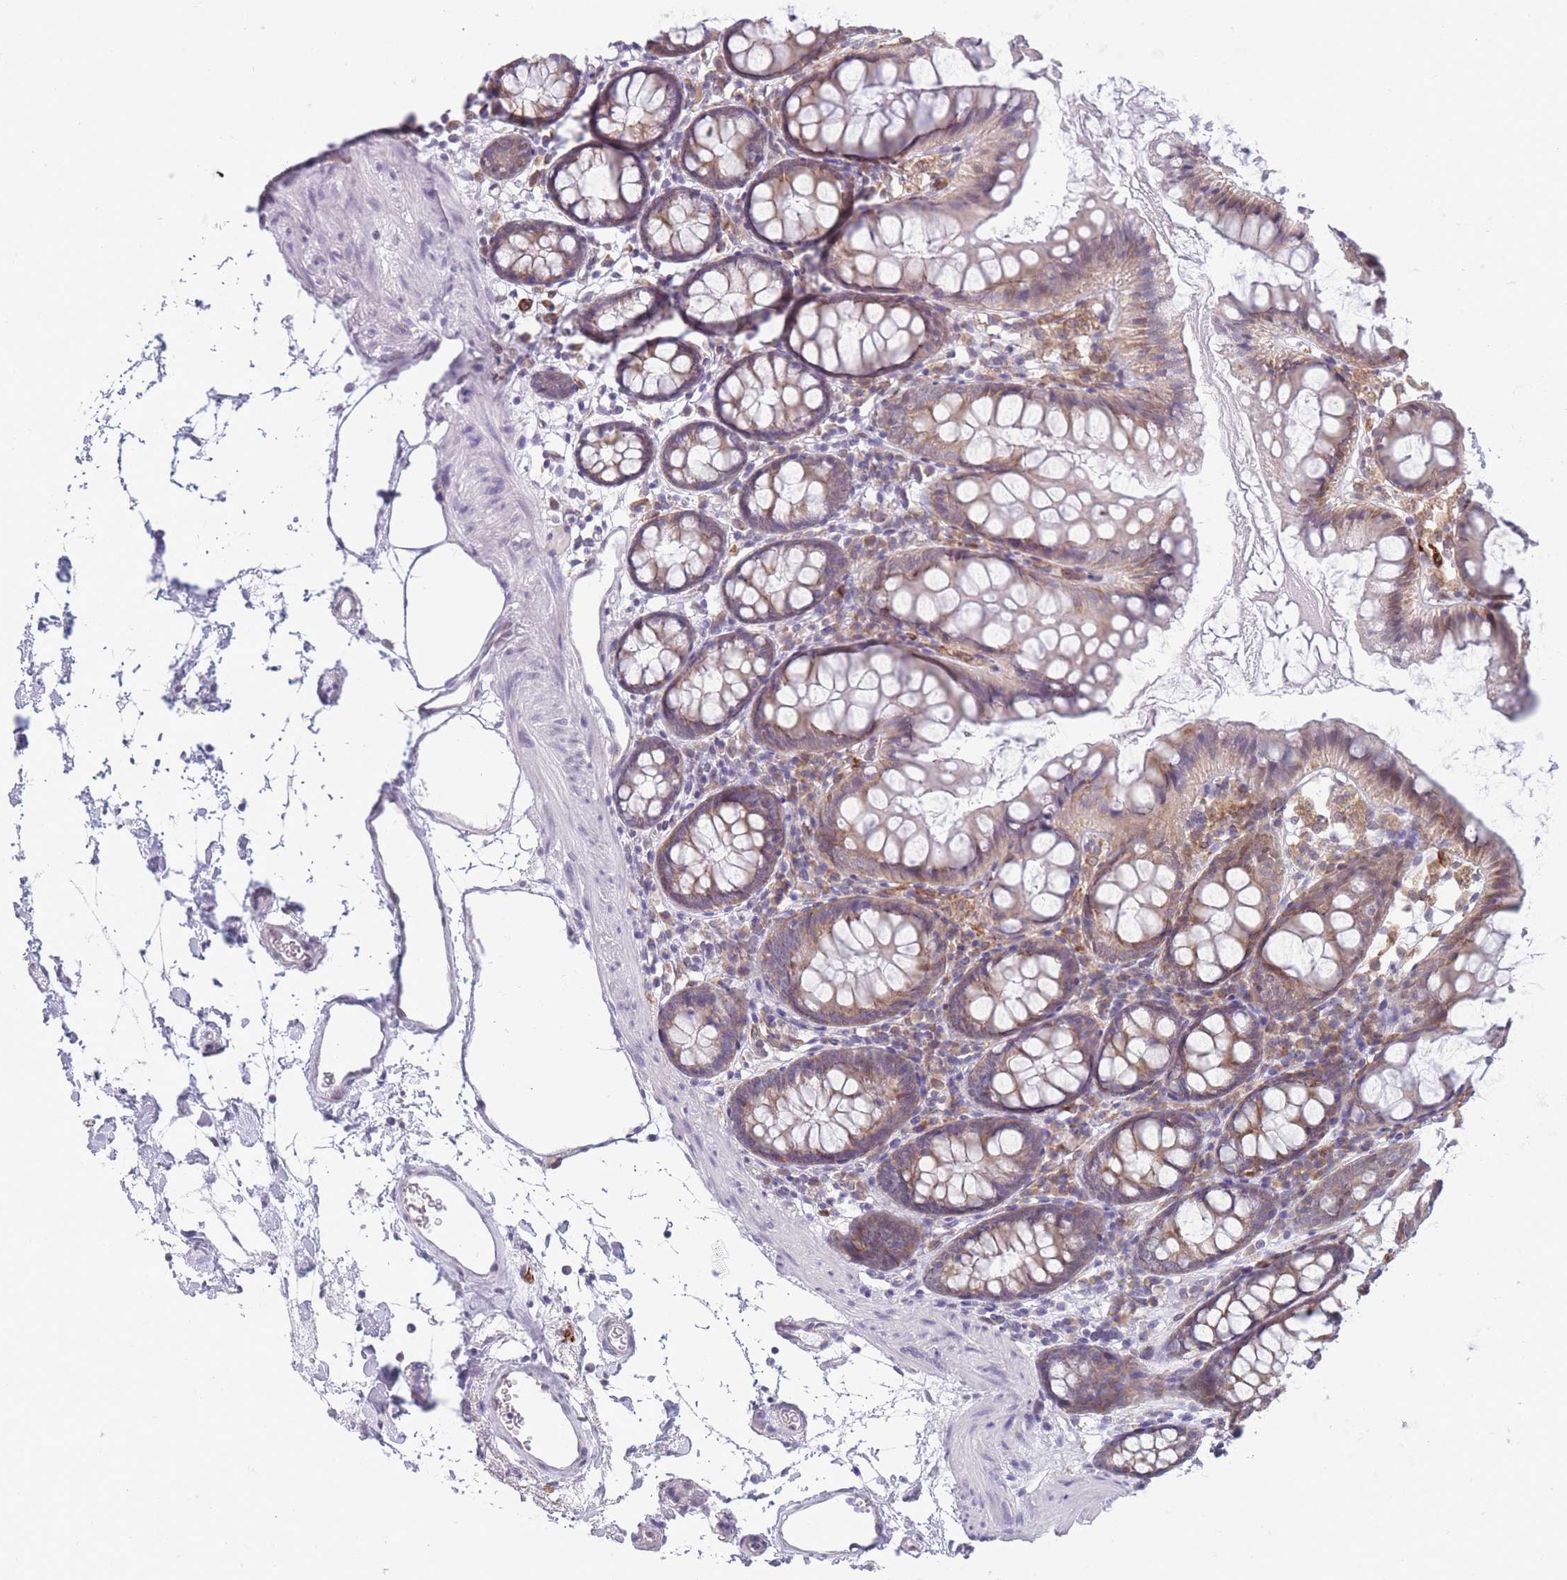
{"staining": {"intensity": "negative", "quantity": "none", "location": "none"}, "tissue": "colon", "cell_type": "Endothelial cells", "image_type": "normal", "snomed": [{"axis": "morphology", "description": "Normal tissue, NOS"}, {"axis": "topography", "description": "Colon"}], "caption": "IHC histopathology image of benign colon: colon stained with DAB (3,3'-diaminobenzidine) displays no significant protein expression in endothelial cells. The staining was performed using DAB (3,3'-diaminobenzidine) to visualize the protein expression in brown, while the nuclei were stained in blue with hematoxylin (Magnification: 20x).", "gene": "TMEM121", "patient": {"sex": "female", "age": 84}}